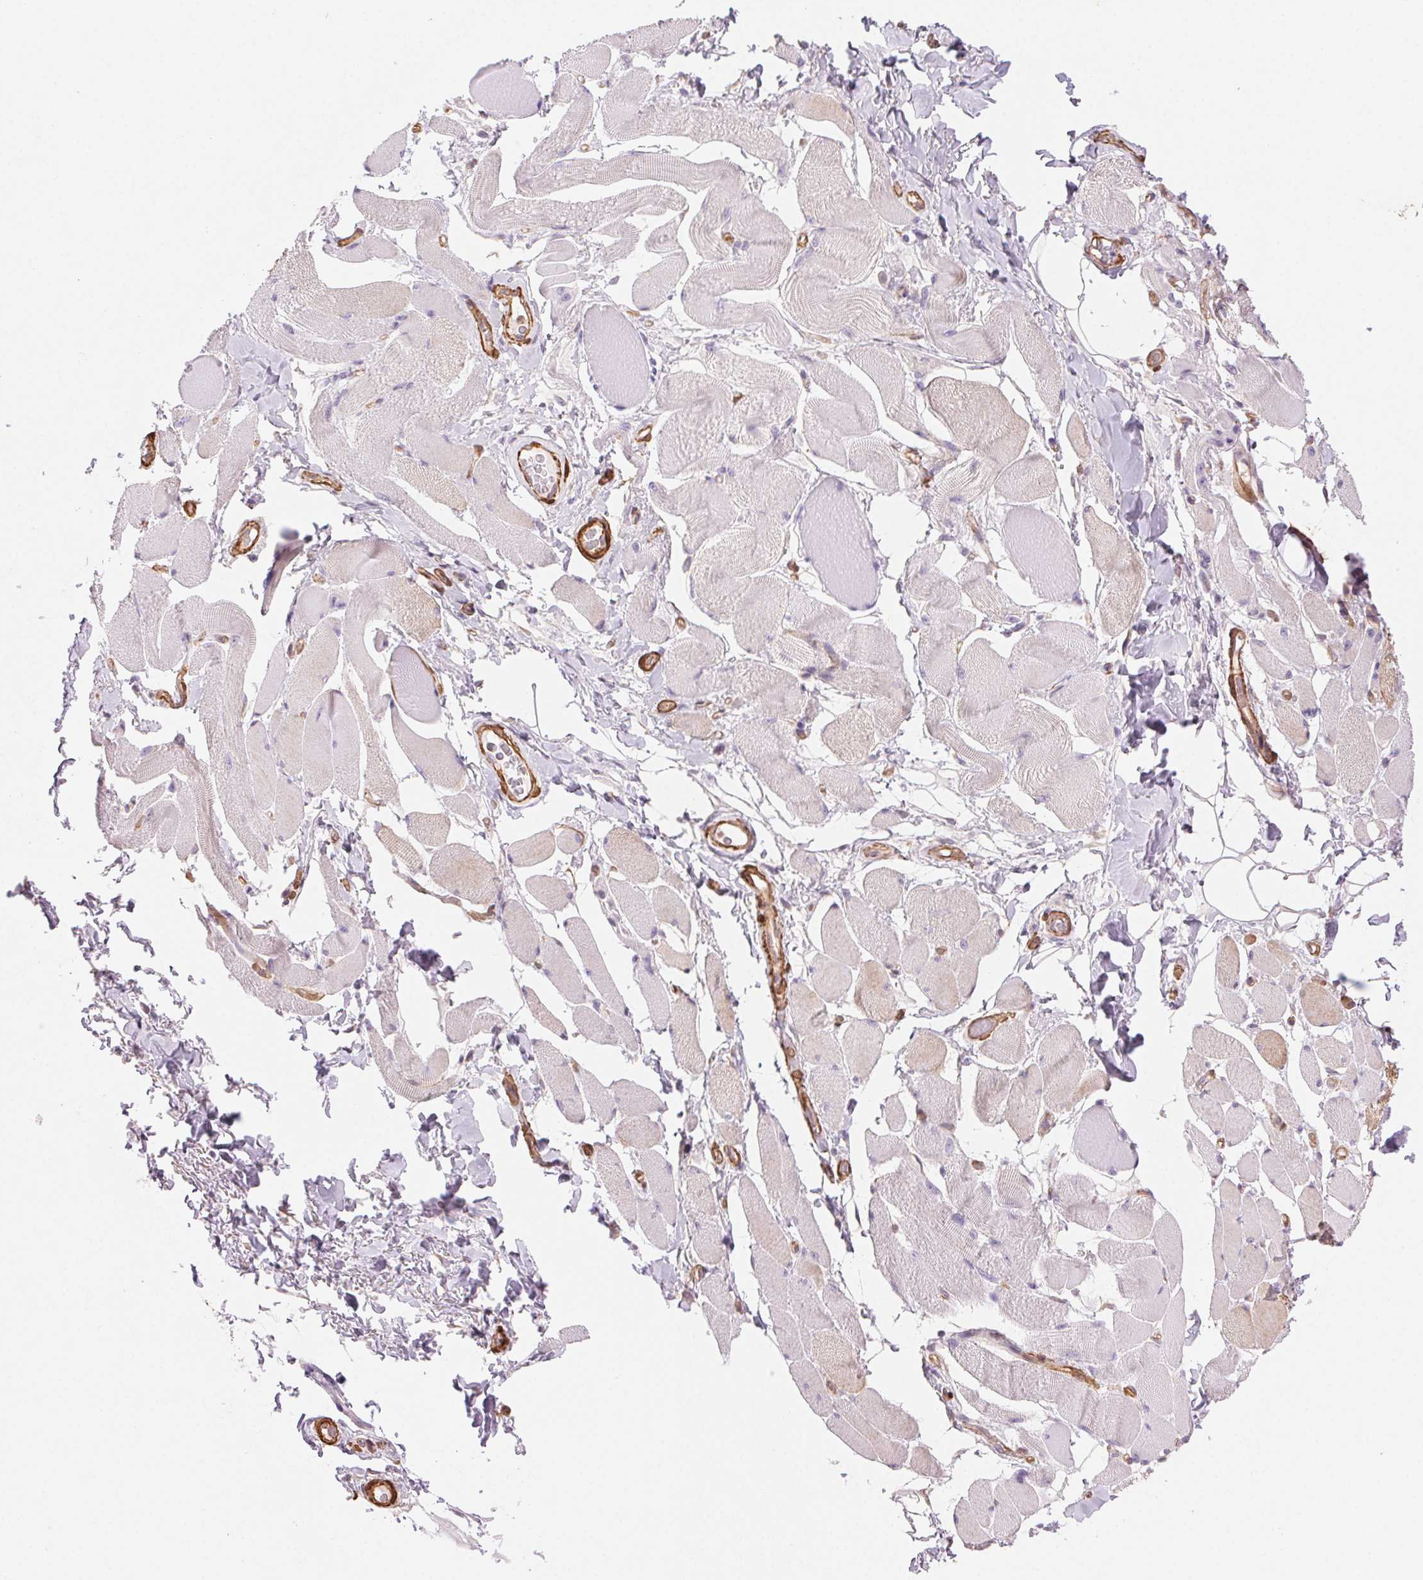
{"staining": {"intensity": "weak", "quantity": "25%-75%", "location": "cytoplasmic/membranous"}, "tissue": "skeletal muscle", "cell_type": "Myocytes", "image_type": "normal", "snomed": [{"axis": "morphology", "description": "Normal tissue, NOS"}, {"axis": "topography", "description": "Skeletal muscle"}, {"axis": "topography", "description": "Anal"}, {"axis": "topography", "description": "Peripheral nerve tissue"}], "caption": "A low amount of weak cytoplasmic/membranous staining is appreciated in about 25%-75% of myocytes in normal skeletal muscle.", "gene": "GPX8", "patient": {"sex": "male", "age": 53}}